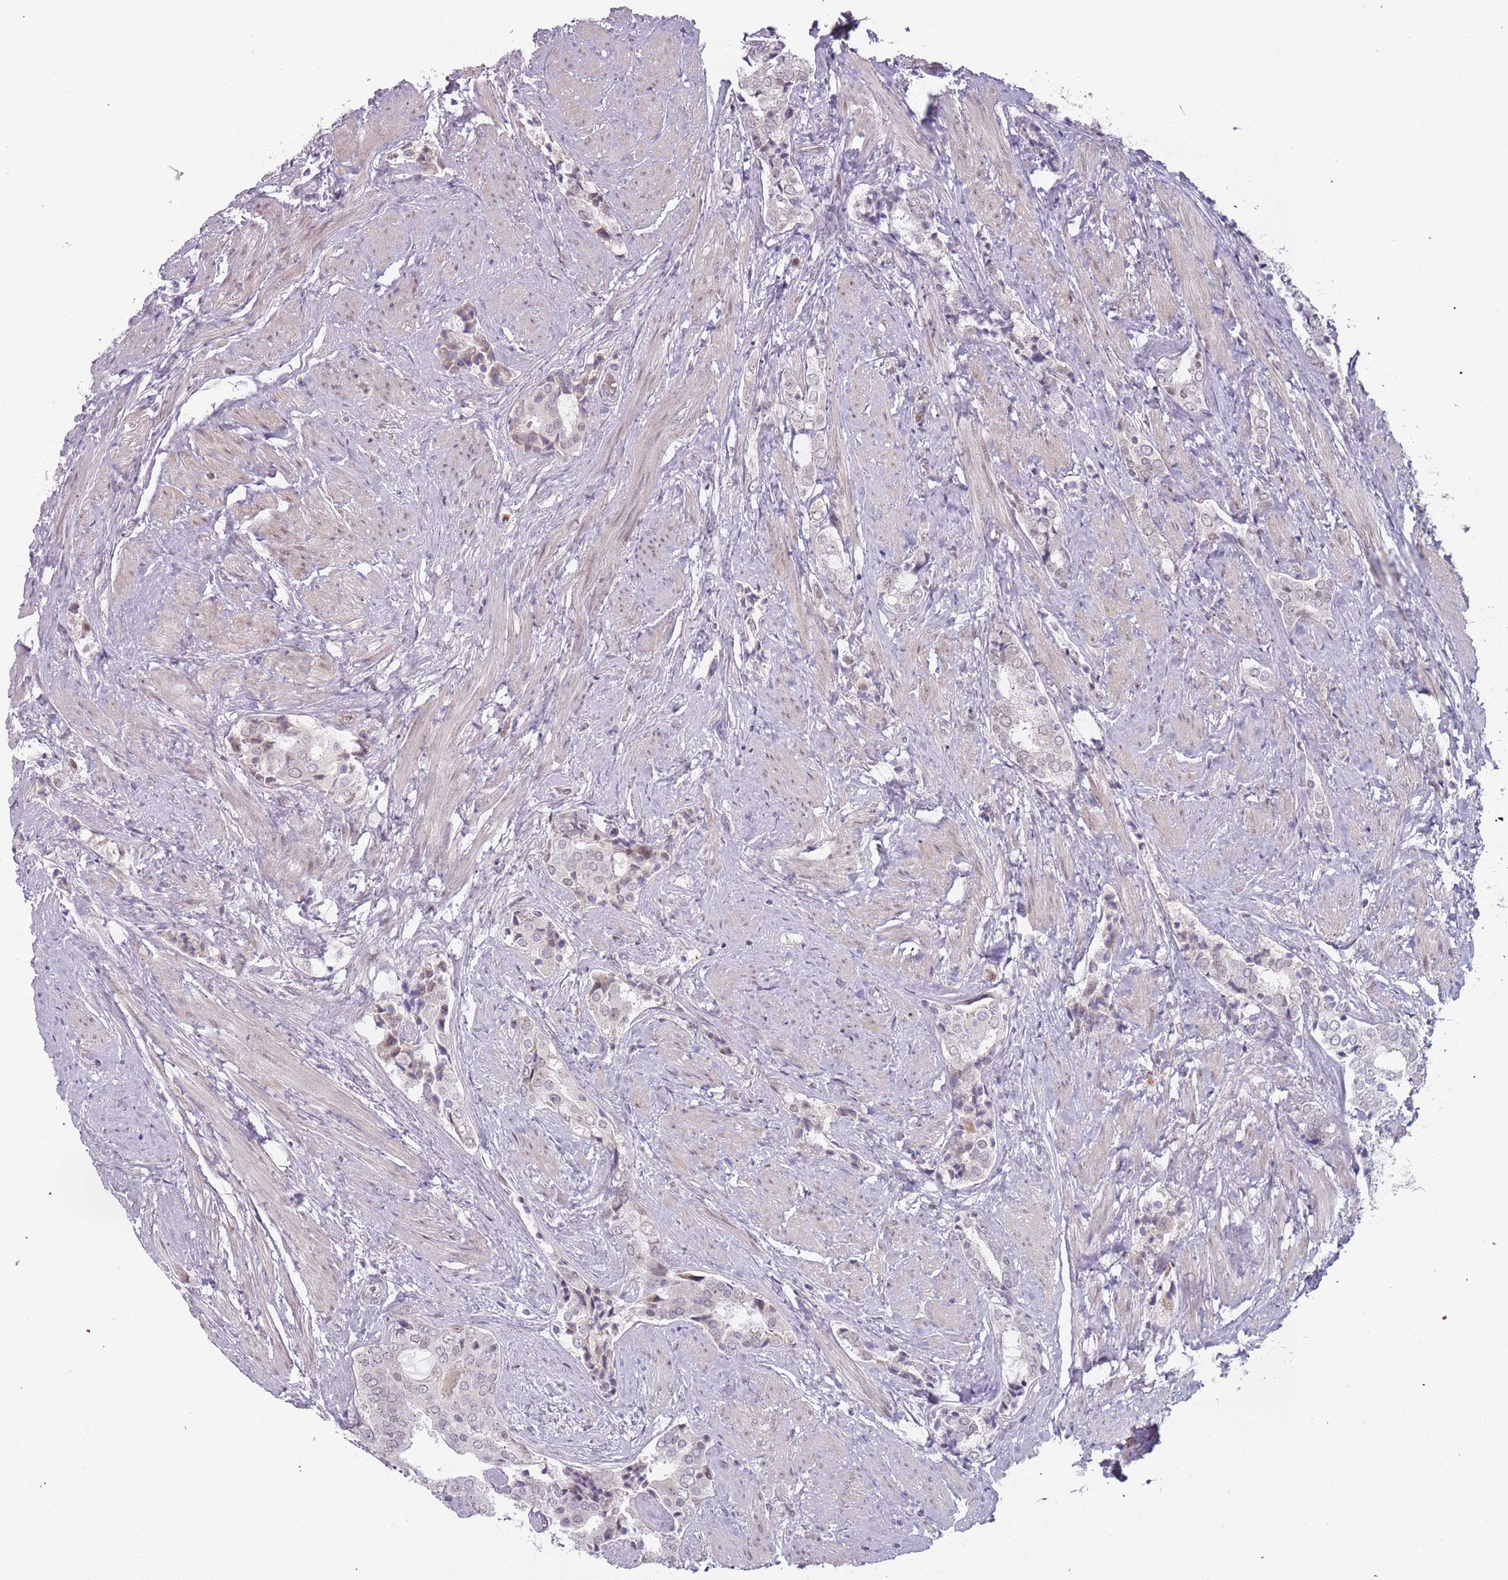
{"staining": {"intensity": "negative", "quantity": "none", "location": "none"}, "tissue": "prostate cancer", "cell_type": "Tumor cells", "image_type": "cancer", "snomed": [{"axis": "morphology", "description": "Adenocarcinoma, High grade"}, {"axis": "topography", "description": "Prostate"}], "caption": "Immunohistochemistry micrograph of prostate cancer (high-grade adenocarcinoma) stained for a protein (brown), which reveals no staining in tumor cells. The staining is performed using DAB (3,3'-diaminobenzidine) brown chromogen with nuclei counter-stained in using hematoxylin.", "gene": "REXO4", "patient": {"sex": "male", "age": 71}}